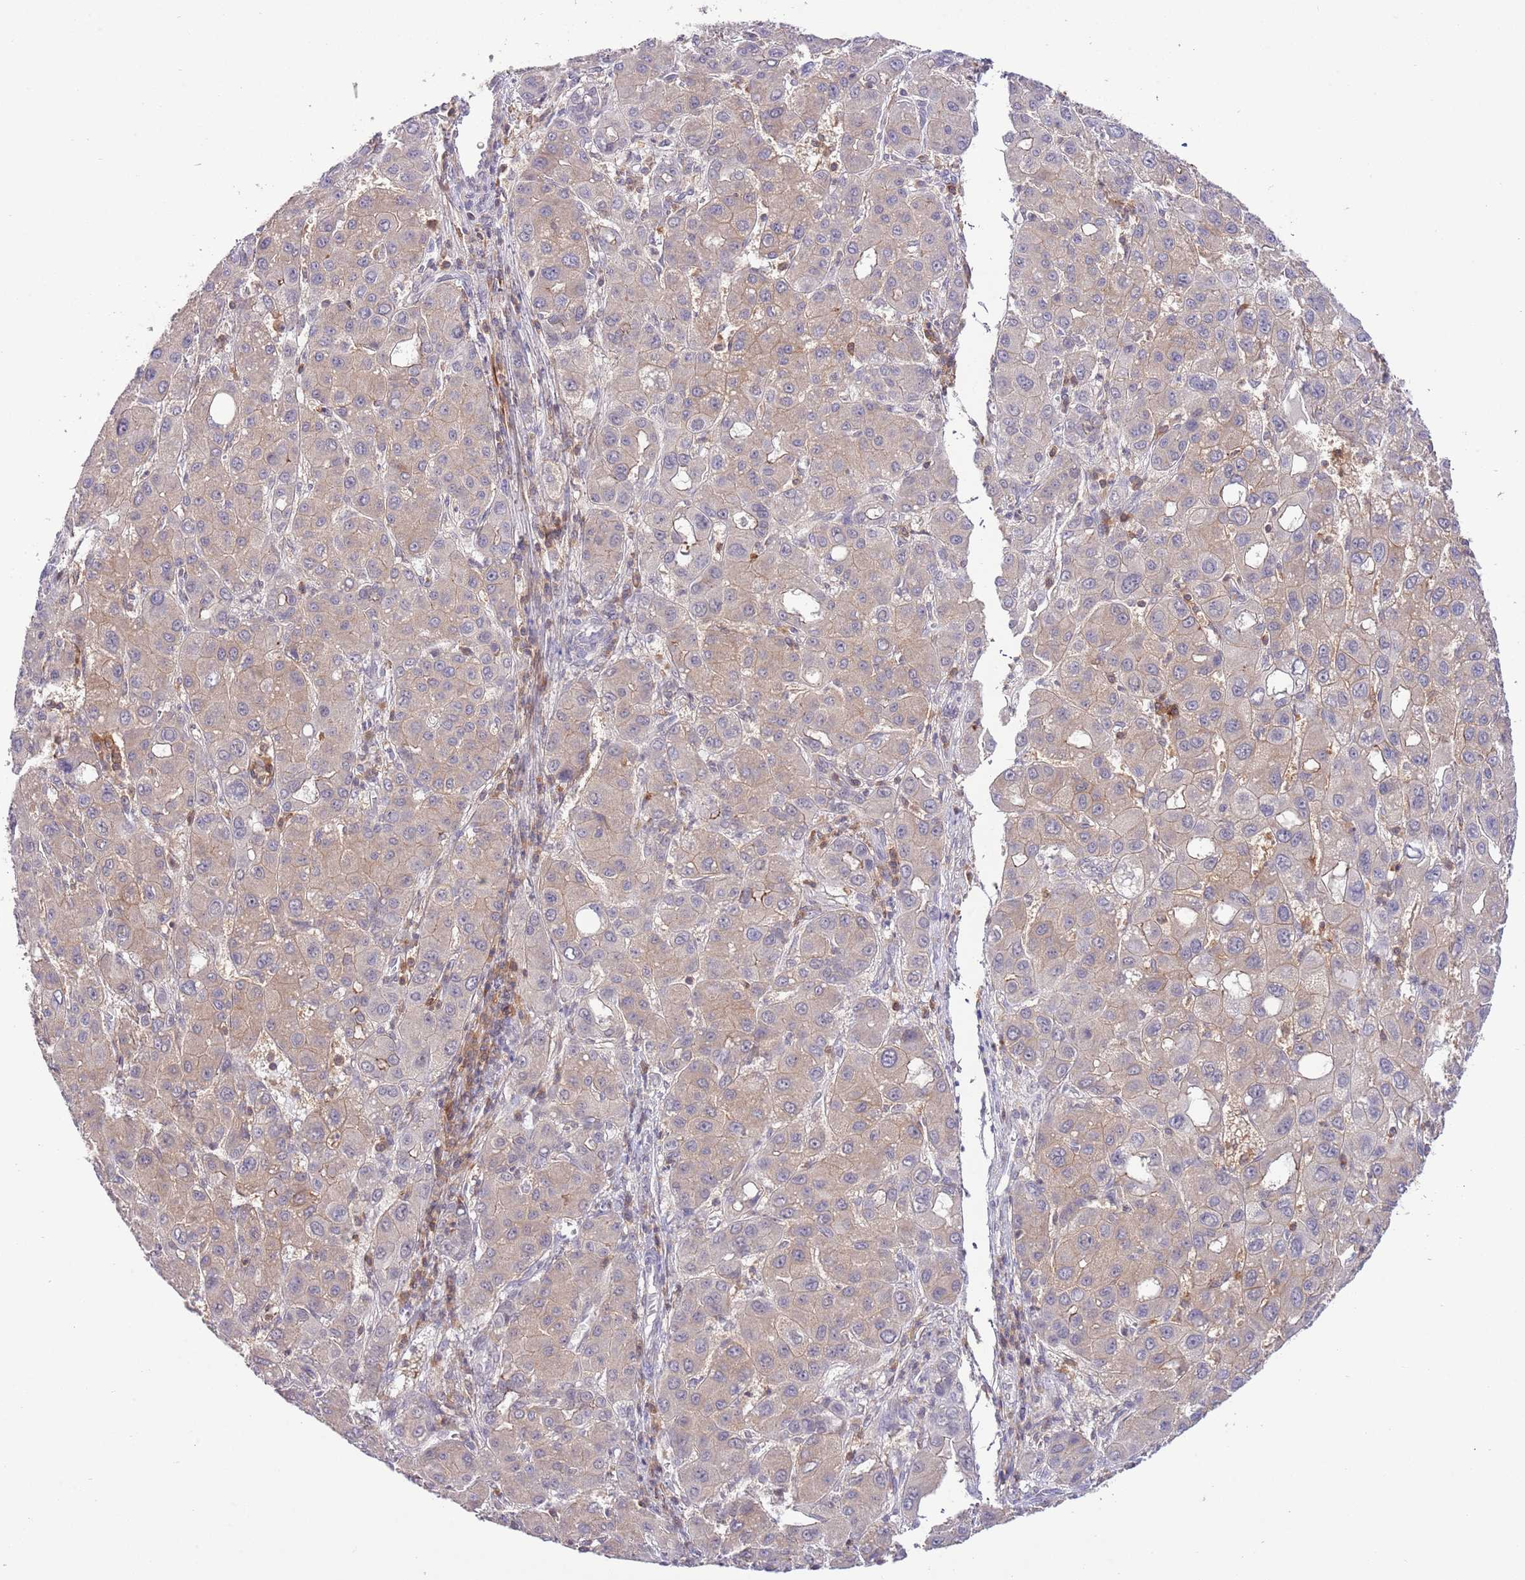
{"staining": {"intensity": "weak", "quantity": "25%-75%", "location": "cytoplasmic/membranous"}, "tissue": "liver cancer", "cell_type": "Tumor cells", "image_type": "cancer", "snomed": [{"axis": "morphology", "description": "Carcinoma, Hepatocellular, NOS"}, {"axis": "topography", "description": "Liver"}], "caption": "An IHC image of tumor tissue is shown. Protein staining in brown labels weak cytoplasmic/membranous positivity in liver hepatocellular carcinoma within tumor cells.", "gene": "EFHD1", "patient": {"sex": "male", "age": 55}}